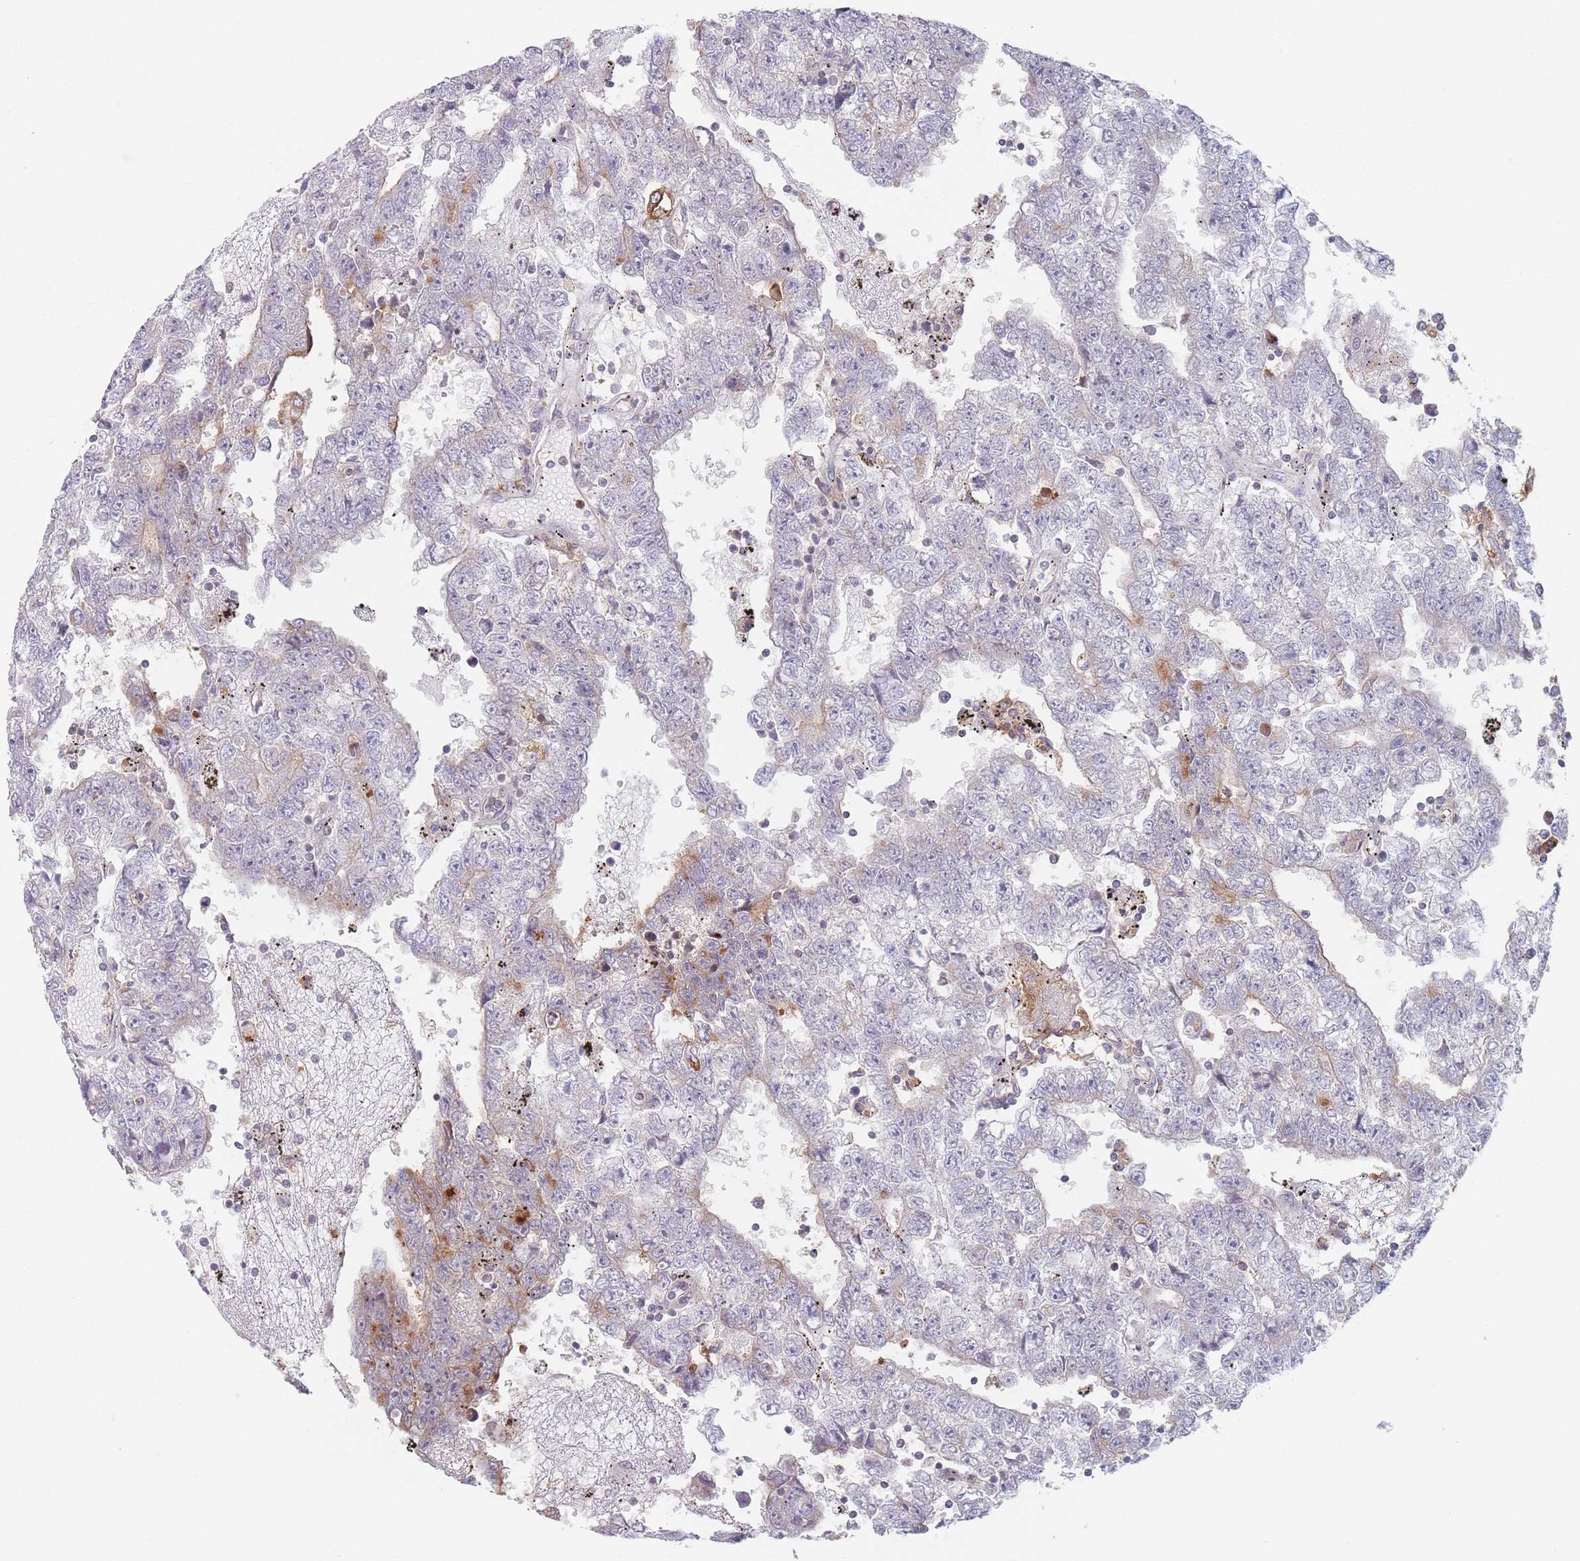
{"staining": {"intensity": "negative", "quantity": "none", "location": "none"}, "tissue": "testis cancer", "cell_type": "Tumor cells", "image_type": "cancer", "snomed": [{"axis": "morphology", "description": "Carcinoma, Embryonal, NOS"}, {"axis": "topography", "description": "Testis"}], "caption": "IHC of testis cancer (embryonal carcinoma) reveals no expression in tumor cells.", "gene": "PPM1A", "patient": {"sex": "male", "age": 25}}